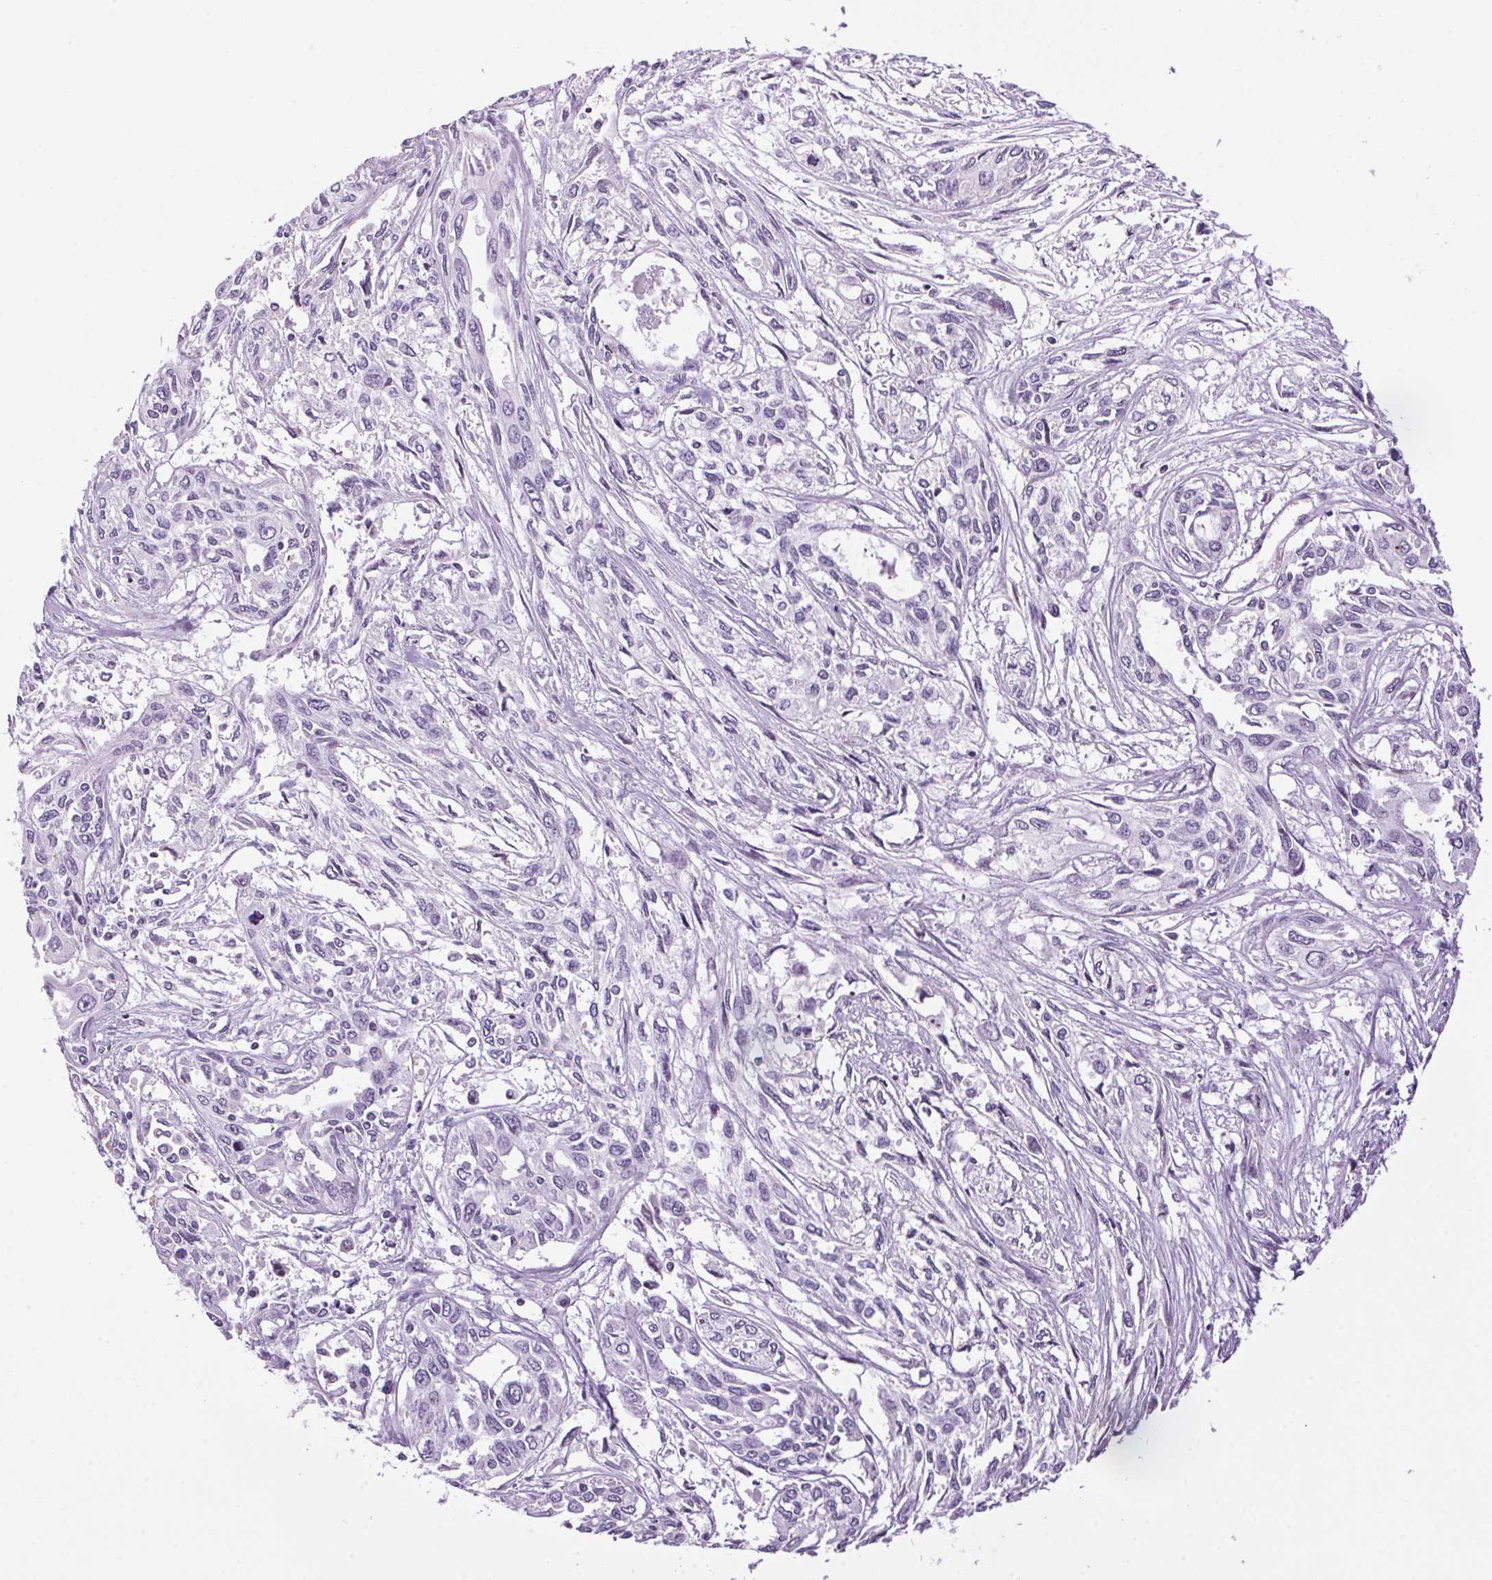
{"staining": {"intensity": "negative", "quantity": "none", "location": "none"}, "tissue": "pancreatic cancer", "cell_type": "Tumor cells", "image_type": "cancer", "snomed": [{"axis": "morphology", "description": "Adenocarcinoma, NOS"}, {"axis": "topography", "description": "Pancreas"}], "caption": "Pancreatic cancer (adenocarcinoma) was stained to show a protein in brown. There is no significant positivity in tumor cells.", "gene": "TMEM88B", "patient": {"sex": "female", "age": 55}}